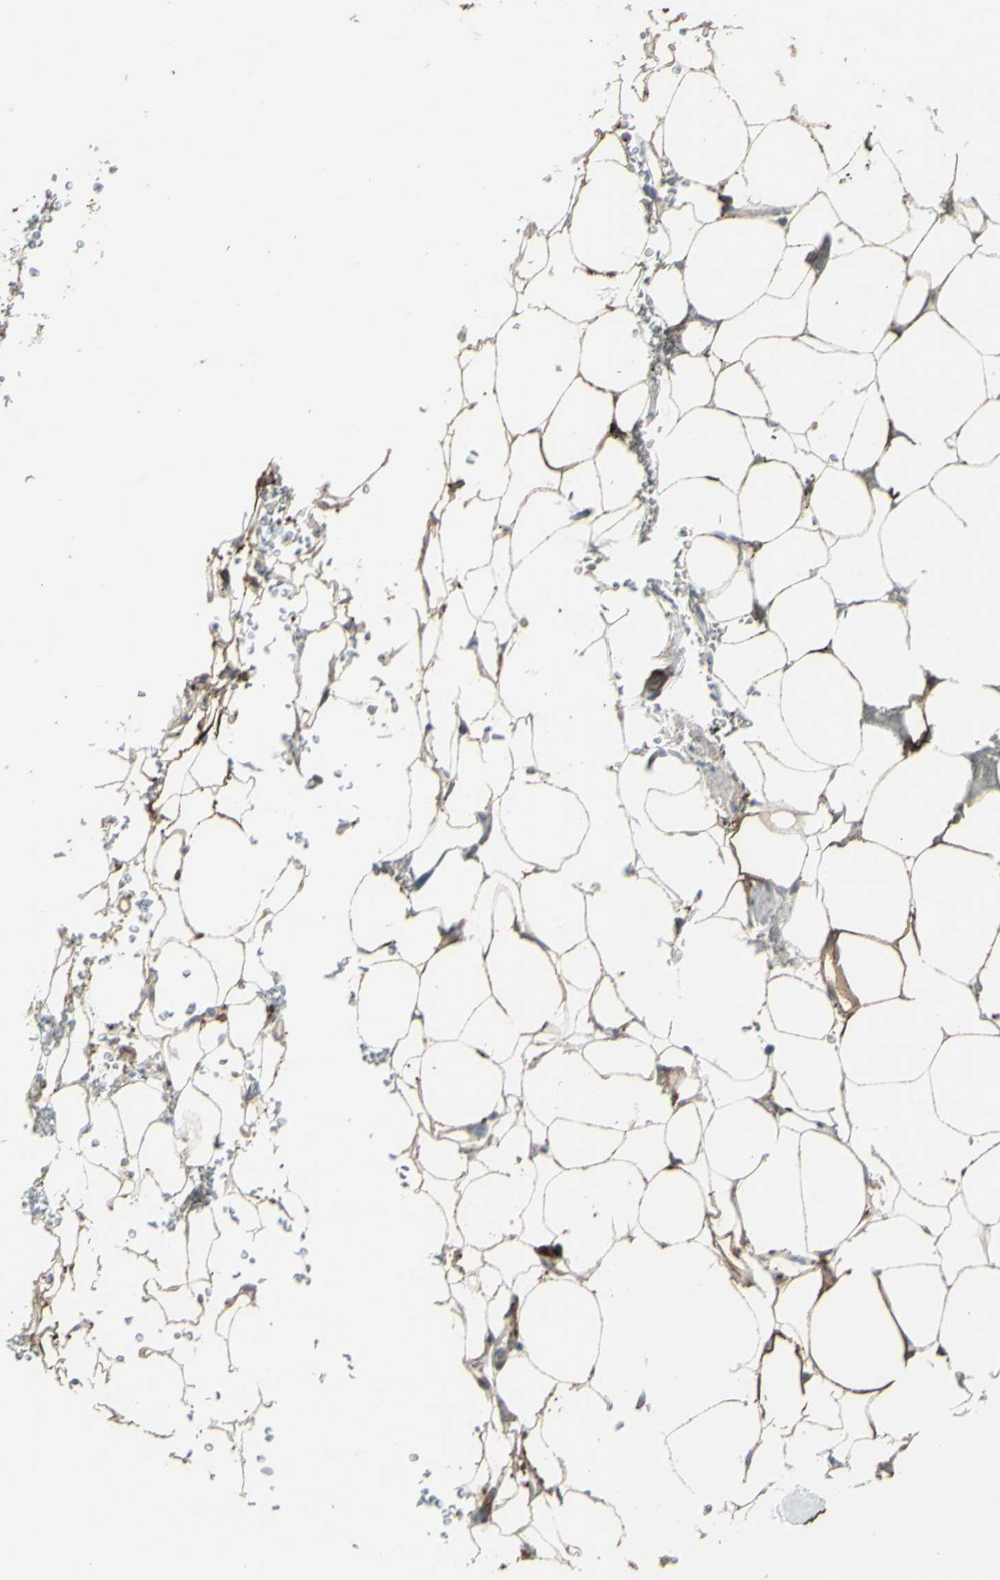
{"staining": {"intensity": "moderate", "quantity": ">75%", "location": "cytoplasmic/membranous"}, "tissue": "adipose tissue", "cell_type": "Adipocytes", "image_type": "normal", "snomed": [{"axis": "morphology", "description": "Normal tissue, NOS"}, {"axis": "topography", "description": "Peripheral nerve tissue"}], "caption": "This image demonstrates IHC staining of unremarkable adipose tissue, with medium moderate cytoplasmic/membranous staining in about >75% of adipocytes.", "gene": "SMO", "patient": {"sex": "male", "age": 70}}